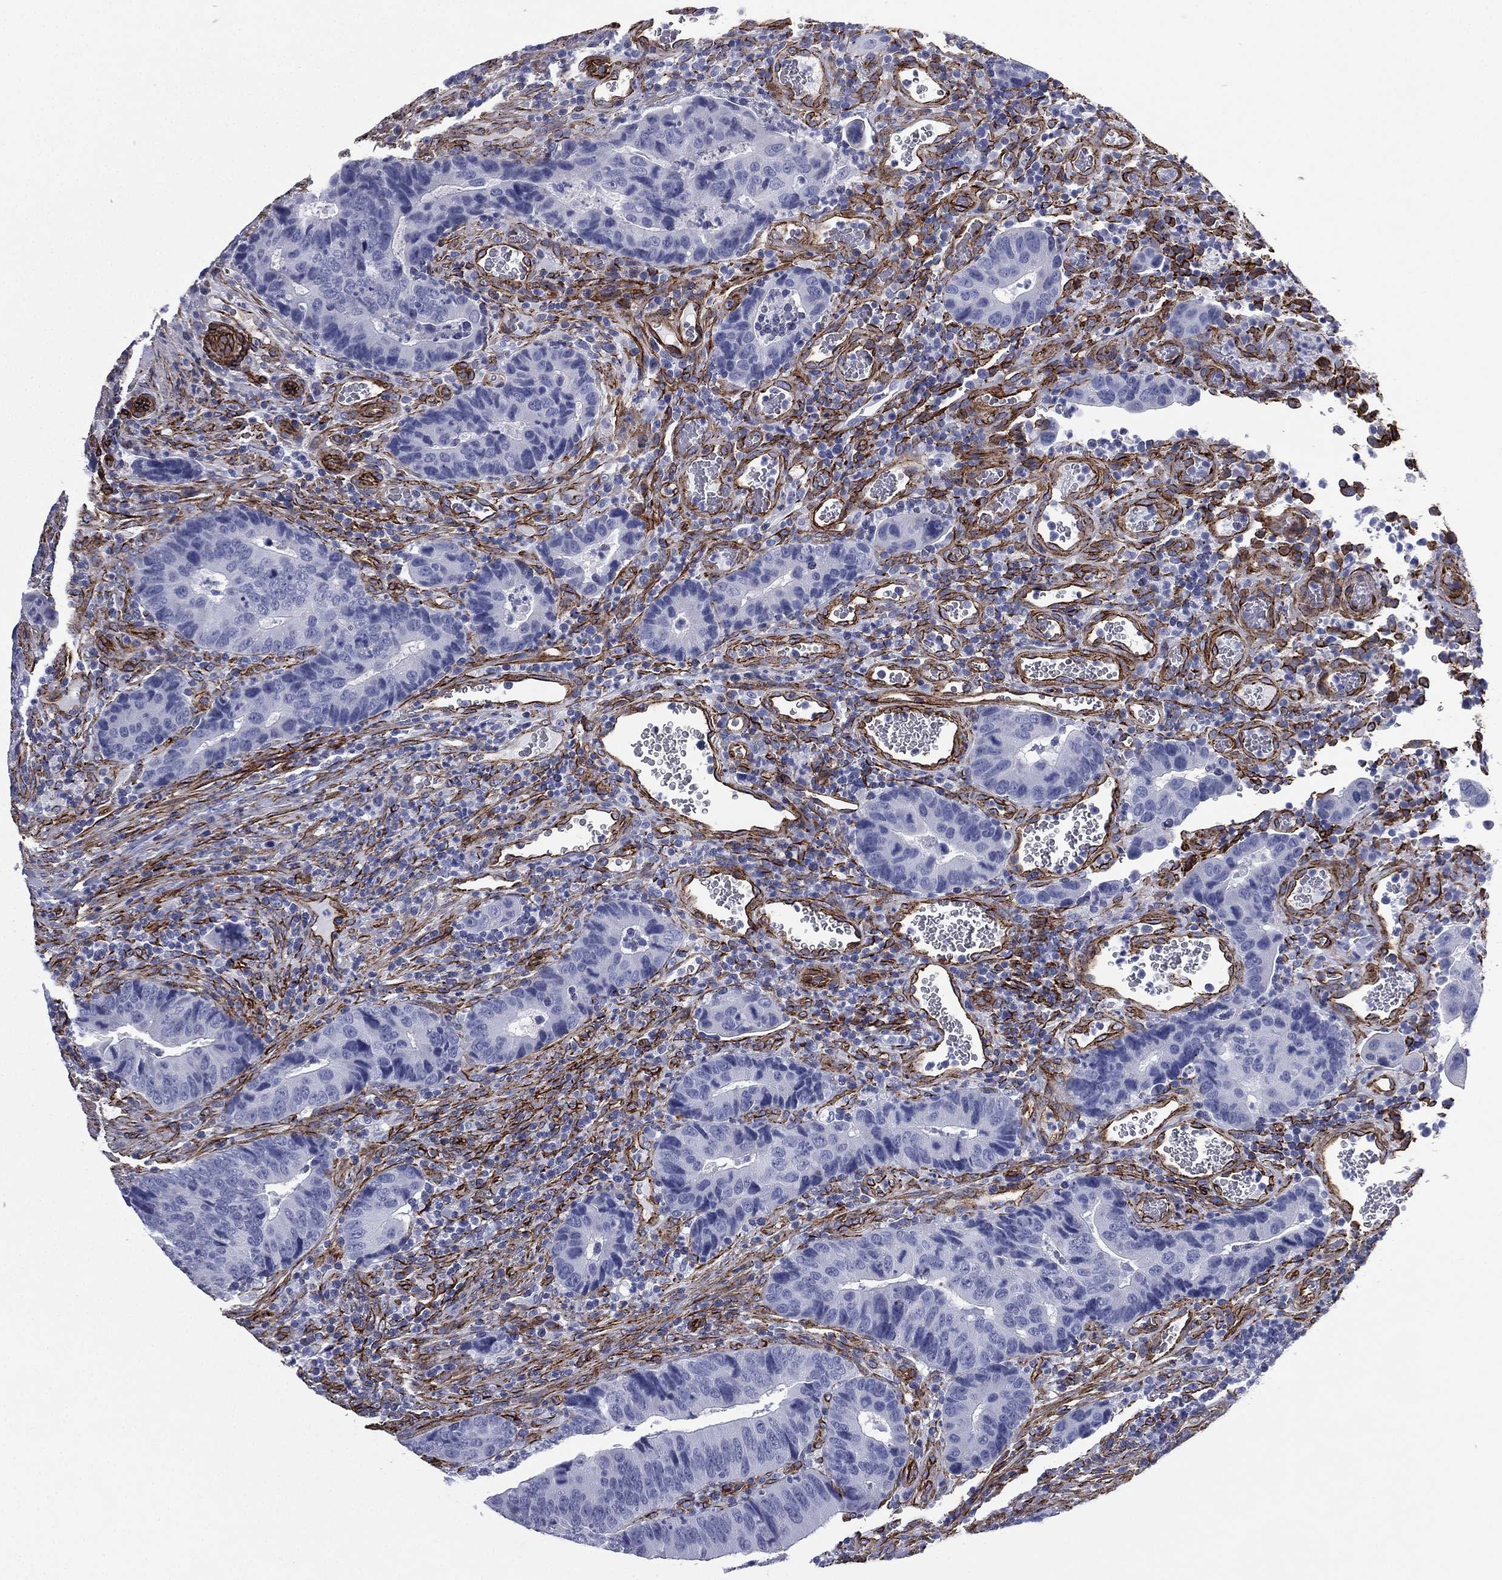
{"staining": {"intensity": "negative", "quantity": "none", "location": "none"}, "tissue": "colorectal cancer", "cell_type": "Tumor cells", "image_type": "cancer", "snomed": [{"axis": "morphology", "description": "Adenocarcinoma, NOS"}, {"axis": "topography", "description": "Colon"}], "caption": "IHC image of human colorectal cancer stained for a protein (brown), which reveals no expression in tumor cells.", "gene": "CAVIN3", "patient": {"sex": "female", "age": 56}}